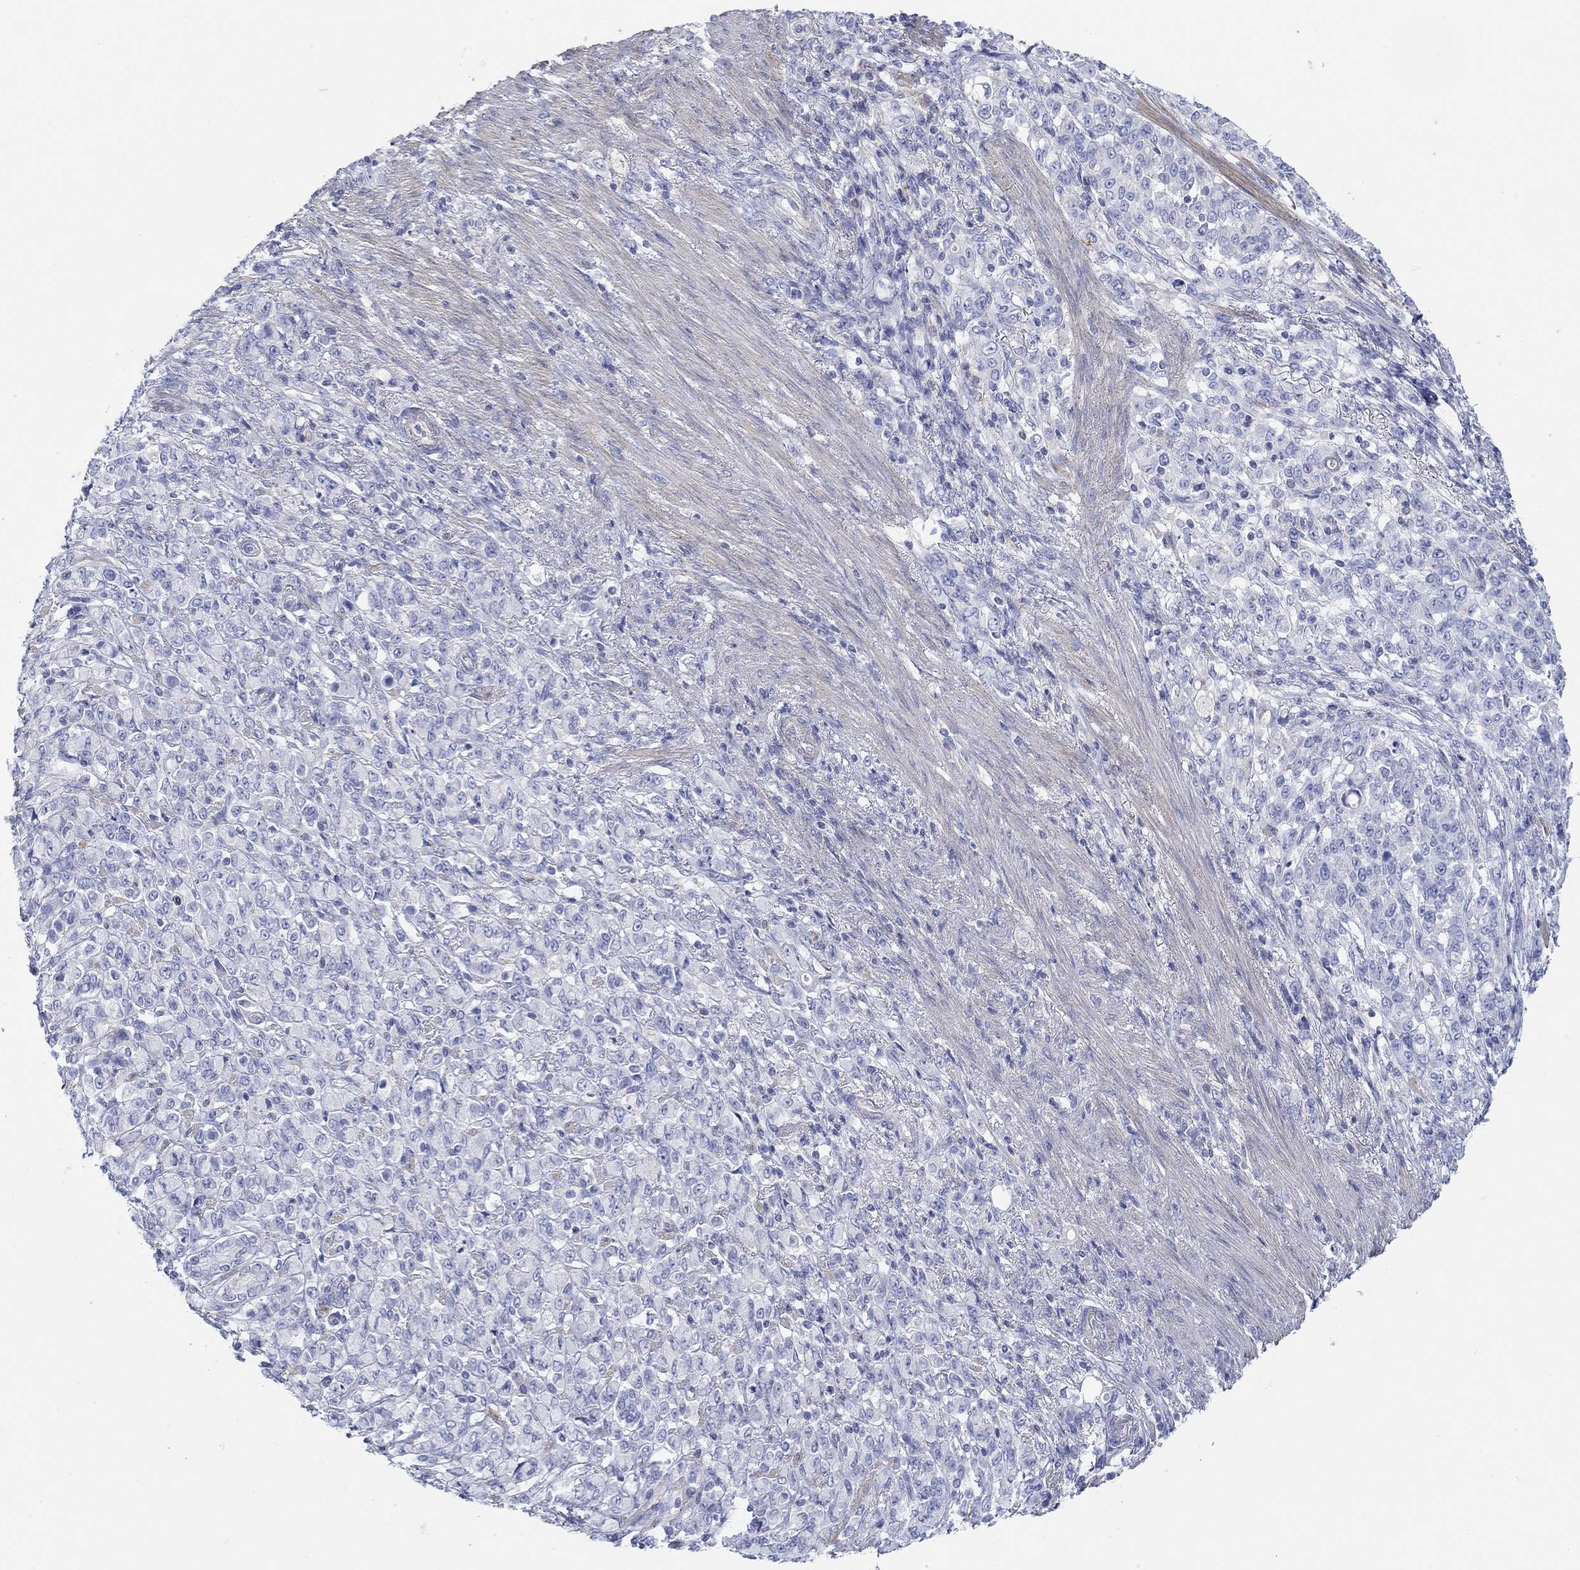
{"staining": {"intensity": "negative", "quantity": "none", "location": "none"}, "tissue": "stomach cancer", "cell_type": "Tumor cells", "image_type": "cancer", "snomed": [{"axis": "morphology", "description": "Normal tissue, NOS"}, {"axis": "morphology", "description": "Adenocarcinoma, NOS"}, {"axis": "topography", "description": "Stomach"}], "caption": "The photomicrograph shows no staining of tumor cells in adenocarcinoma (stomach). (Immunohistochemistry (ihc), brightfield microscopy, high magnification).", "gene": "PPIL6", "patient": {"sex": "female", "age": 79}}